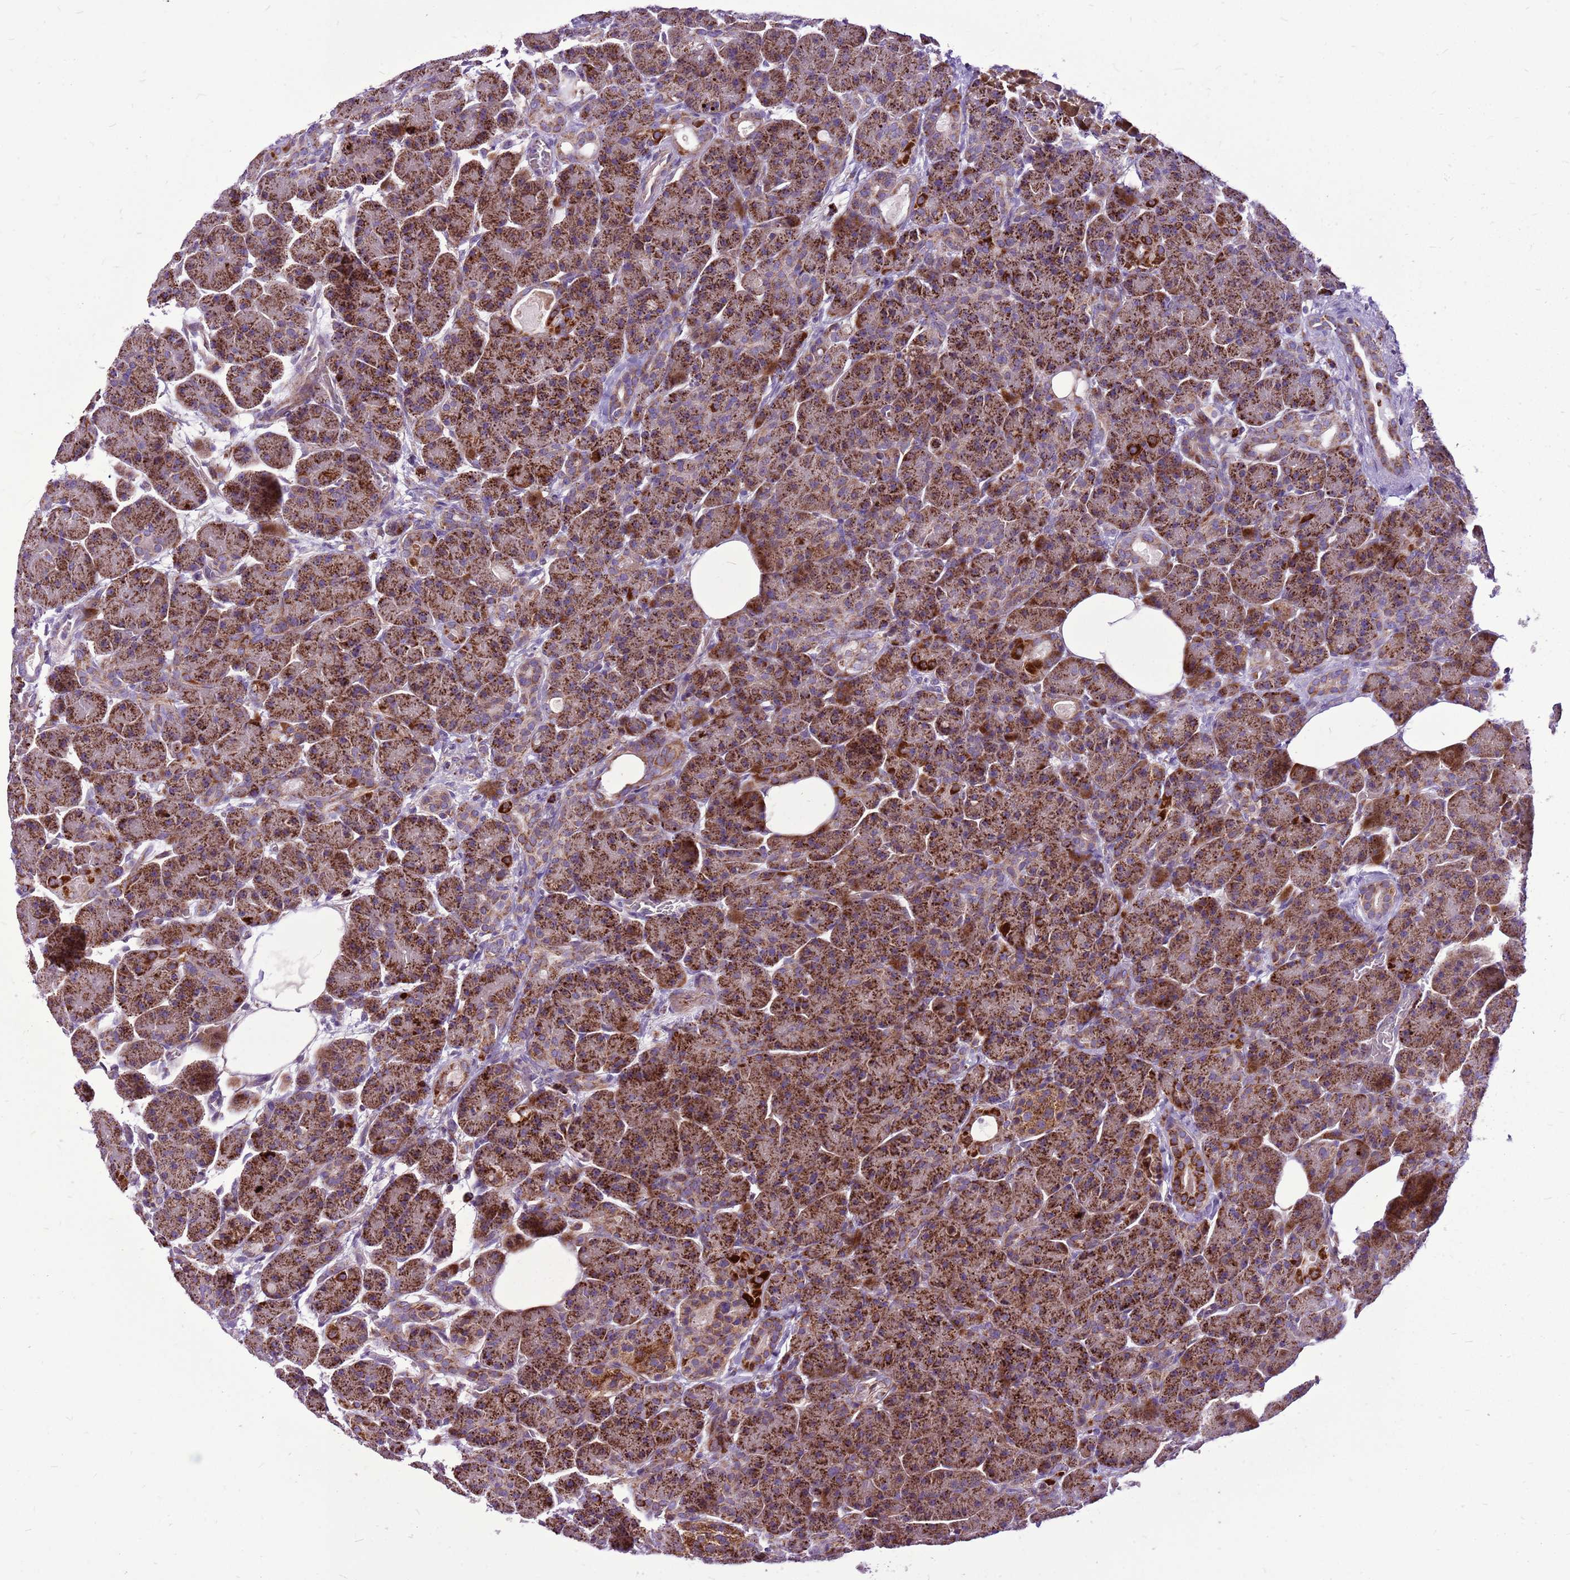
{"staining": {"intensity": "strong", "quantity": ">75%", "location": "cytoplasmic/membranous"}, "tissue": "pancreas", "cell_type": "Exocrine glandular cells", "image_type": "normal", "snomed": [{"axis": "morphology", "description": "Normal tissue, NOS"}, {"axis": "topography", "description": "Pancreas"}], "caption": "Normal pancreas exhibits strong cytoplasmic/membranous positivity in about >75% of exocrine glandular cells.", "gene": "GCDH", "patient": {"sex": "male", "age": 63}}